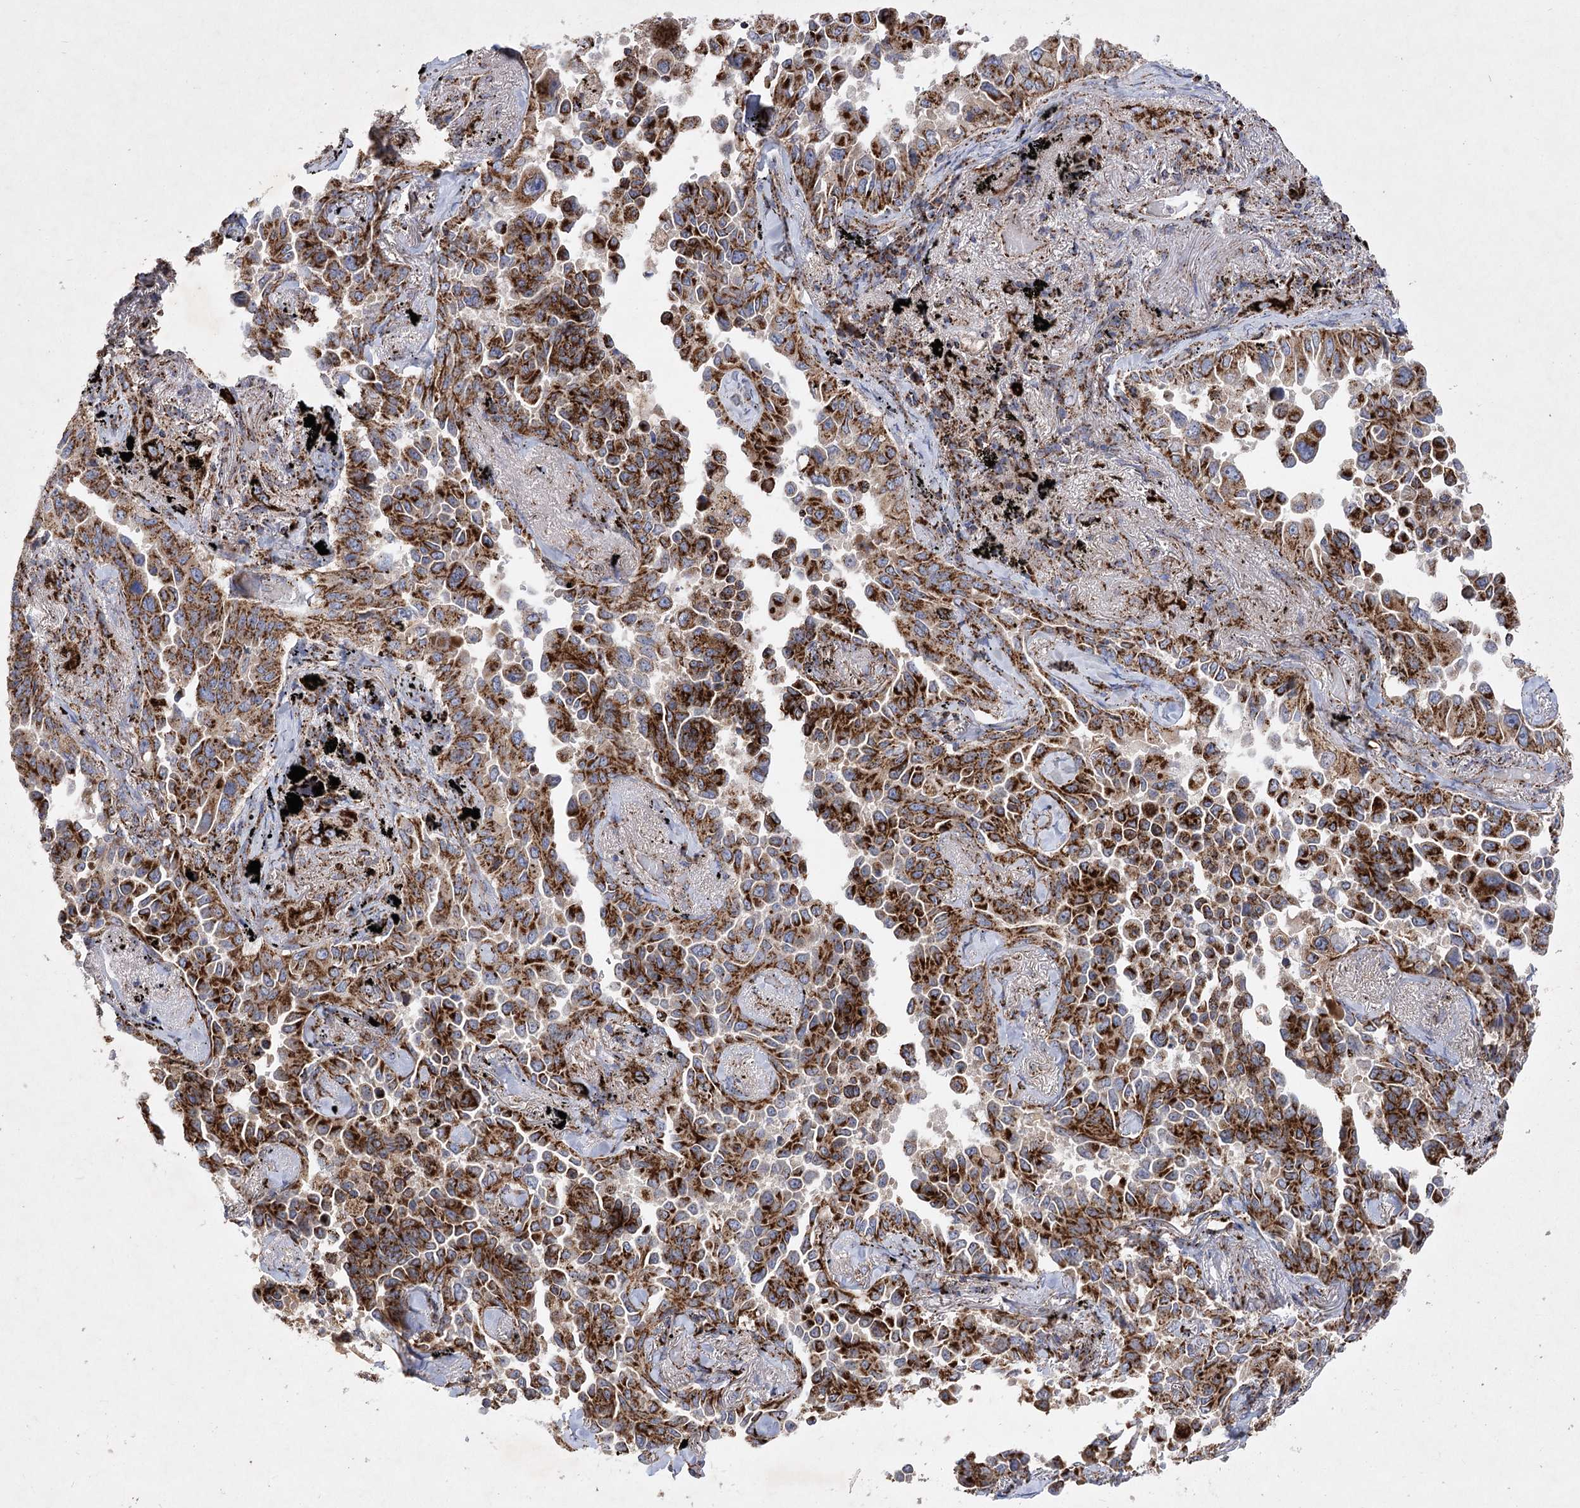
{"staining": {"intensity": "strong", "quantity": ">75%", "location": "cytoplasmic/membranous"}, "tissue": "lung cancer", "cell_type": "Tumor cells", "image_type": "cancer", "snomed": [{"axis": "morphology", "description": "Adenocarcinoma, NOS"}, {"axis": "topography", "description": "Lung"}], "caption": "Immunohistochemistry (IHC) of lung cancer exhibits high levels of strong cytoplasmic/membranous positivity in approximately >75% of tumor cells. (DAB (3,3'-diaminobenzidine) IHC with brightfield microscopy, high magnification).", "gene": "ASNSD1", "patient": {"sex": "female", "age": 67}}